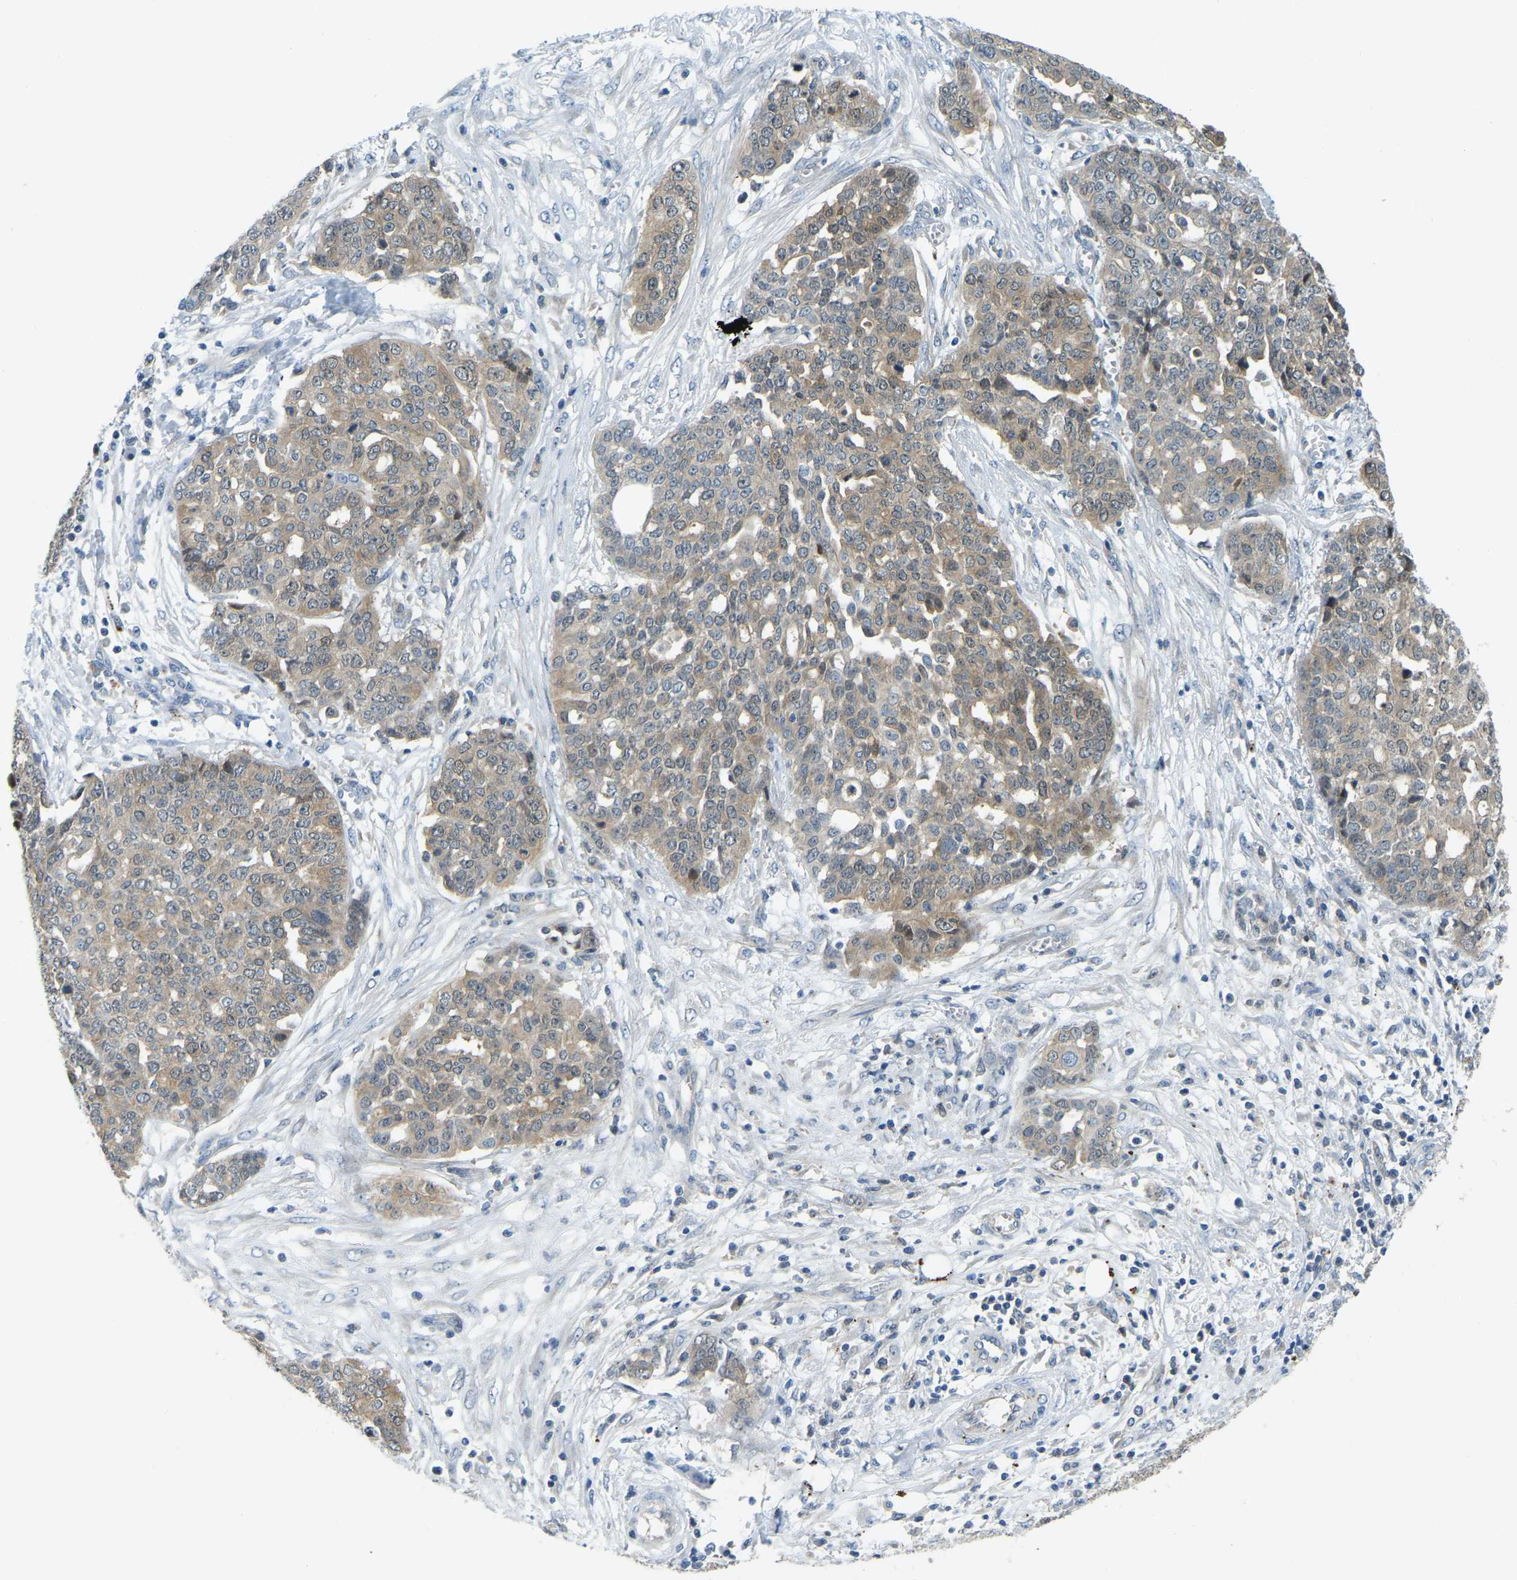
{"staining": {"intensity": "moderate", "quantity": ">75%", "location": "cytoplasmic/membranous"}, "tissue": "ovarian cancer", "cell_type": "Tumor cells", "image_type": "cancer", "snomed": [{"axis": "morphology", "description": "Cystadenocarcinoma, serous, NOS"}, {"axis": "topography", "description": "Soft tissue"}, {"axis": "topography", "description": "Ovary"}], "caption": "A high-resolution image shows IHC staining of ovarian cancer, which demonstrates moderate cytoplasmic/membranous positivity in about >75% of tumor cells.", "gene": "NME8", "patient": {"sex": "female", "age": 57}}